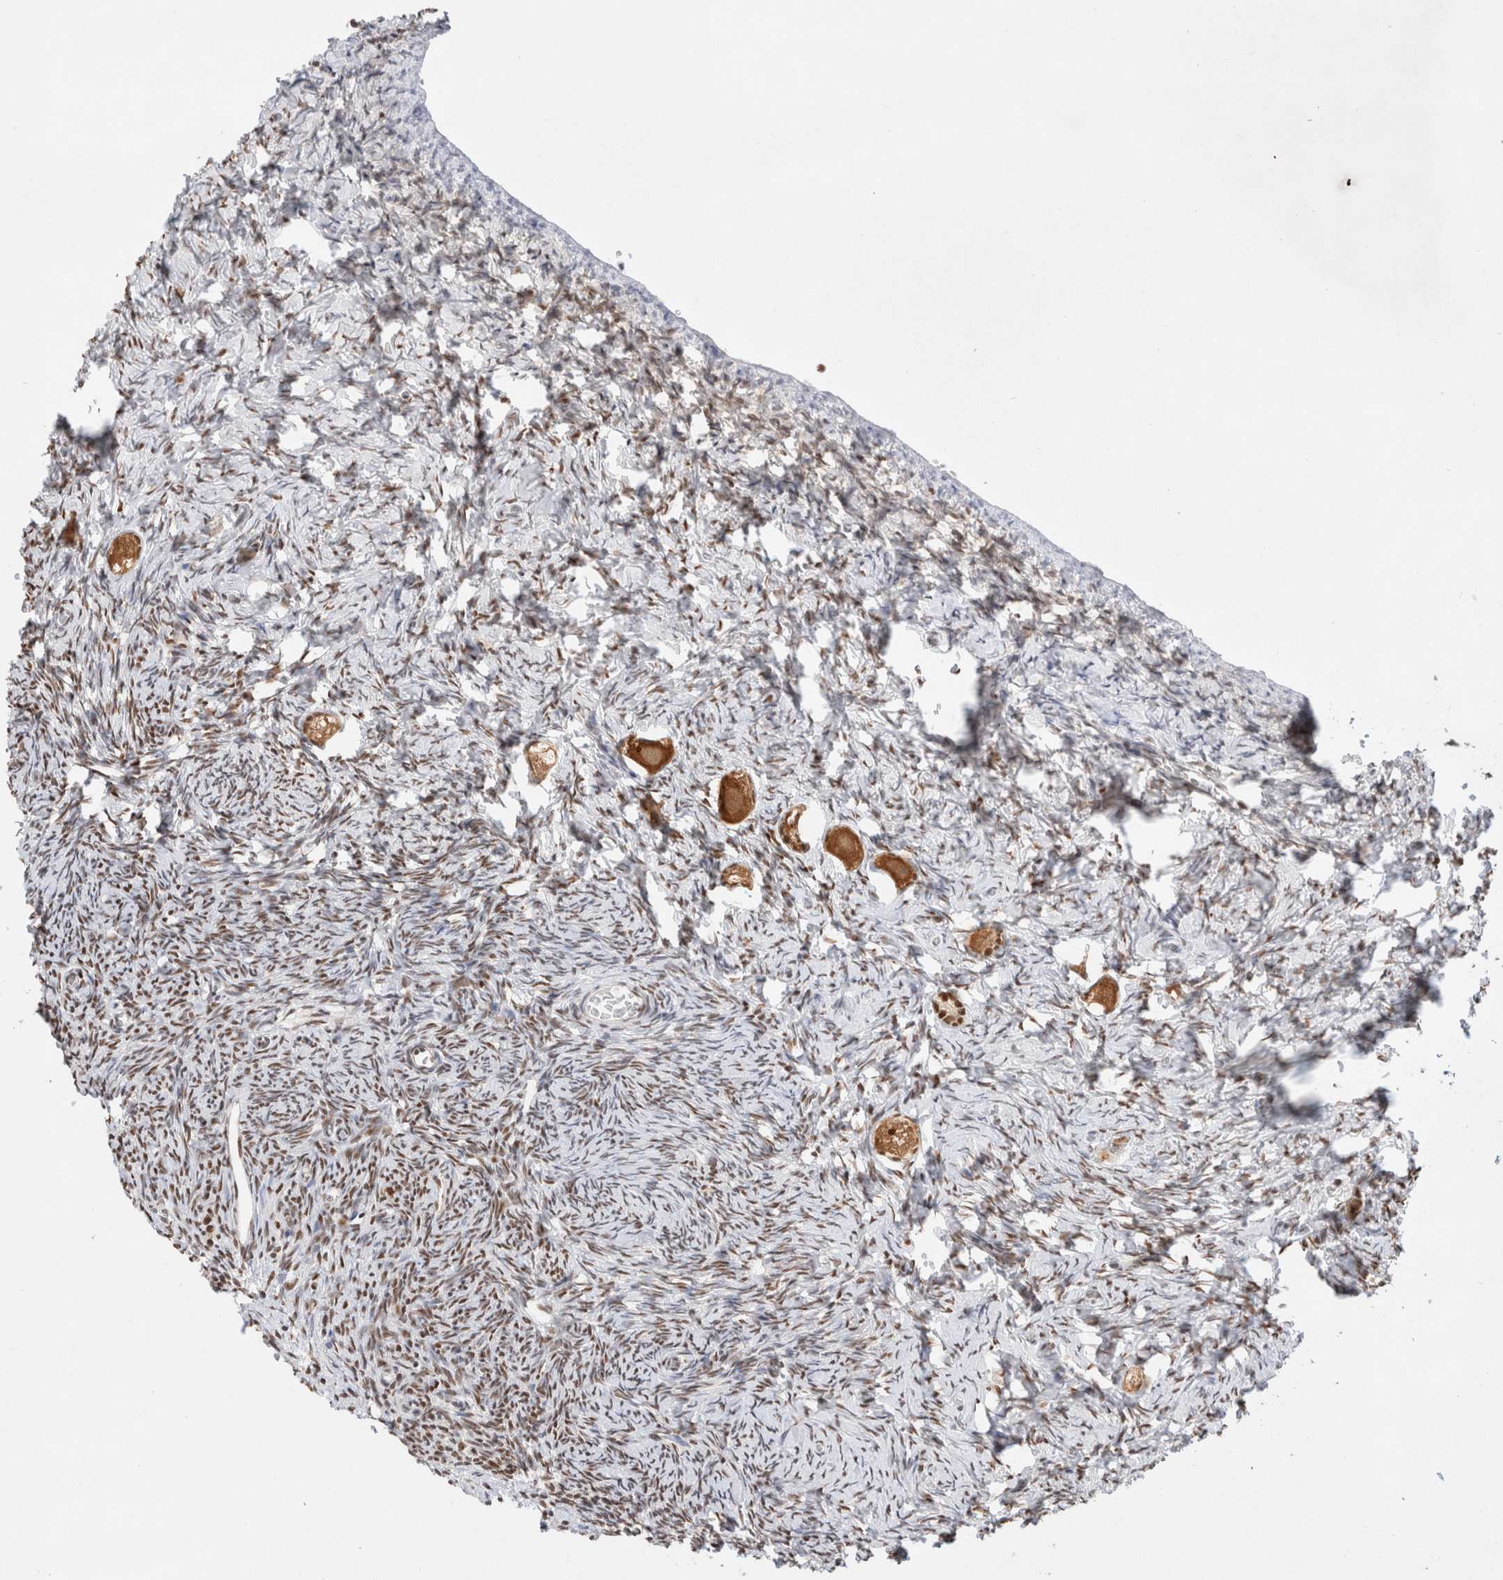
{"staining": {"intensity": "strong", "quantity": ">75%", "location": "cytoplasmic/membranous,nuclear"}, "tissue": "ovary", "cell_type": "Follicle cells", "image_type": "normal", "snomed": [{"axis": "morphology", "description": "Normal tissue, NOS"}, {"axis": "topography", "description": "Ovary"}], "caption": "DAB (3,3'-diaminobenzidine) immunohistochemical staining of benign human ovary demonstrates strong cytoplasmic/membranous,nuclear protein expression in approximately >75% of follicle cells. (DAB IHC, brown staining for protein, blue staining for nuclei).", "gene": "GTF2I", "patient": {"sex": "female", "age": 27}}